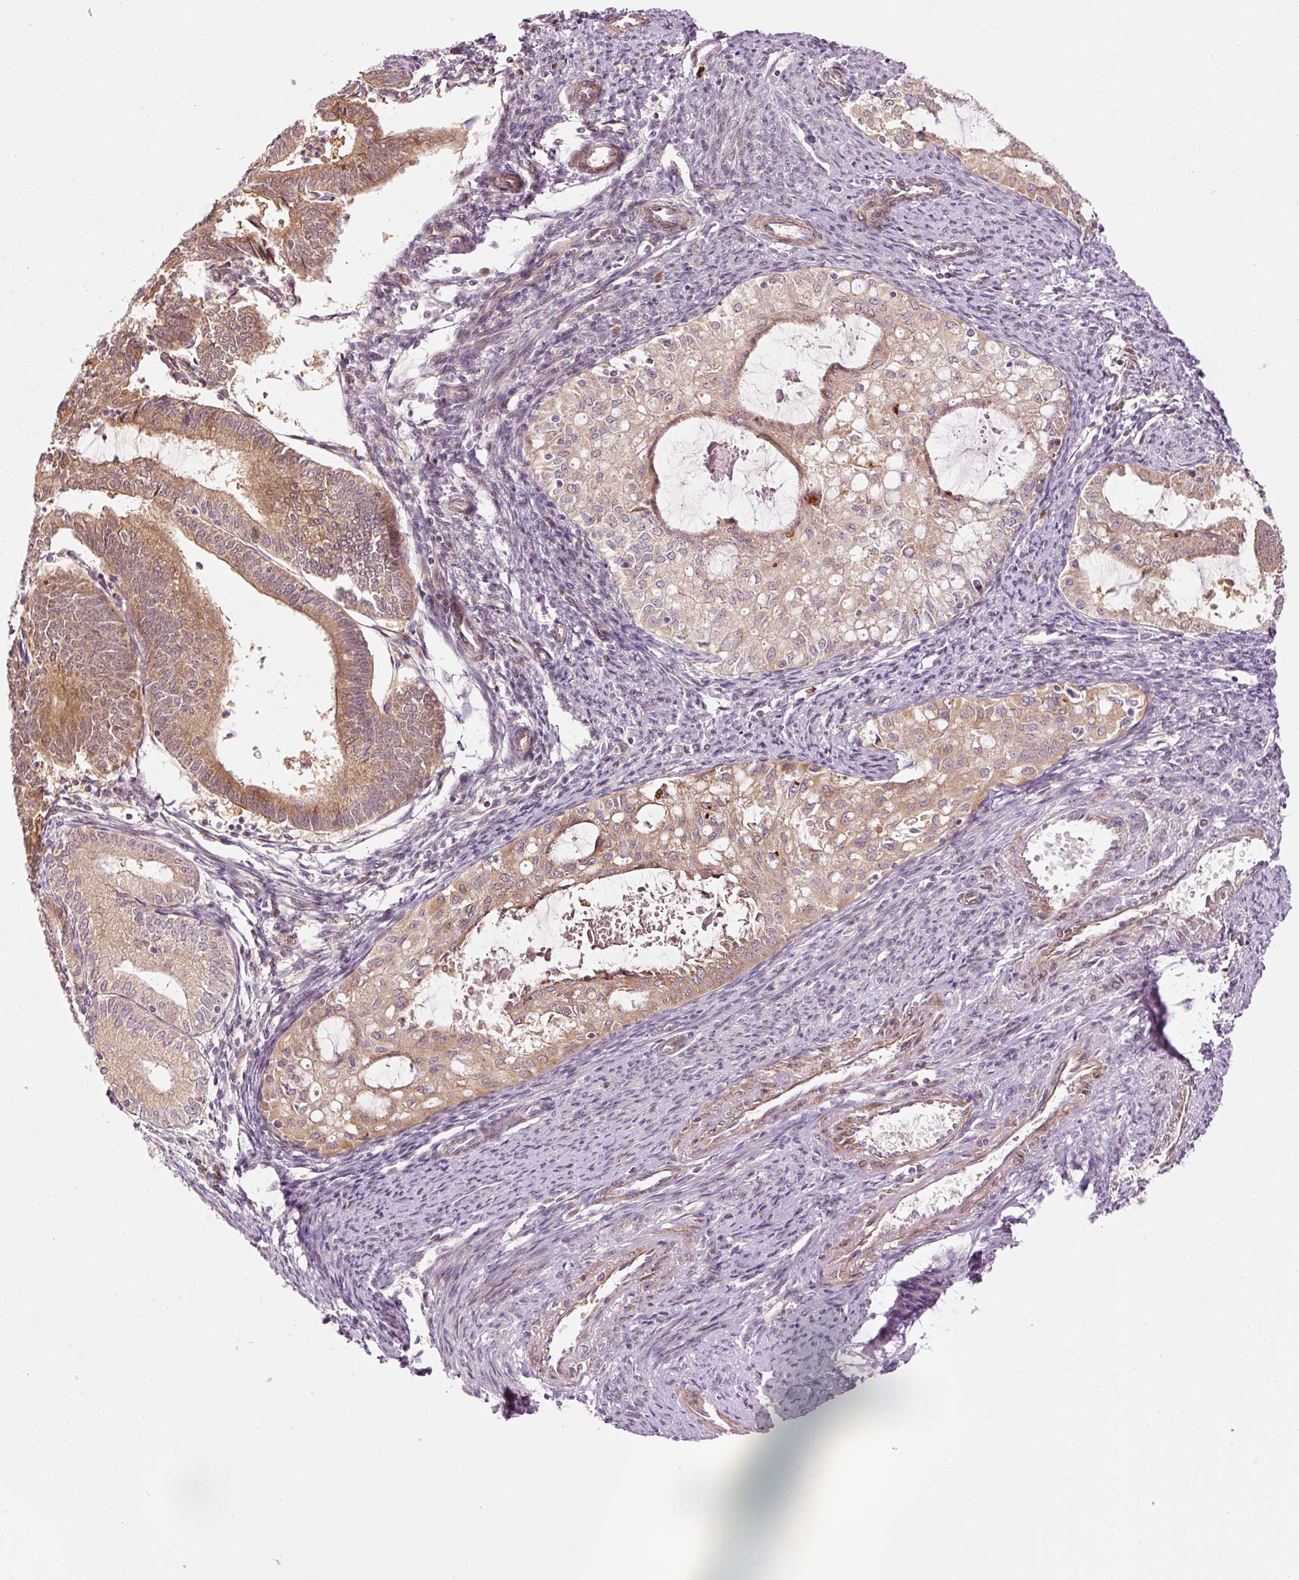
{"staining": {"intensity": "moderate", "quantity": ">75%", "location": "cytoplasmic/membranous"}, "tissue": "endometrial cancer", "cell_type": "Tumor cells", "image_type": "cancer", "snomed": [{"axis": "morphology", "description": "Adenocarcinoma, NOS"}, {"axis": "topography", "description": "Endometrium"}], "caption": "Human adenocarcinoma (endometrial) stained with a brown dye exhibits moderate cytoplasmic/membranous positive positivity in approximately >75% of tumor cells.", "gene": "PPP1R14B", "patient": {"sex": "female", "age": 70}}